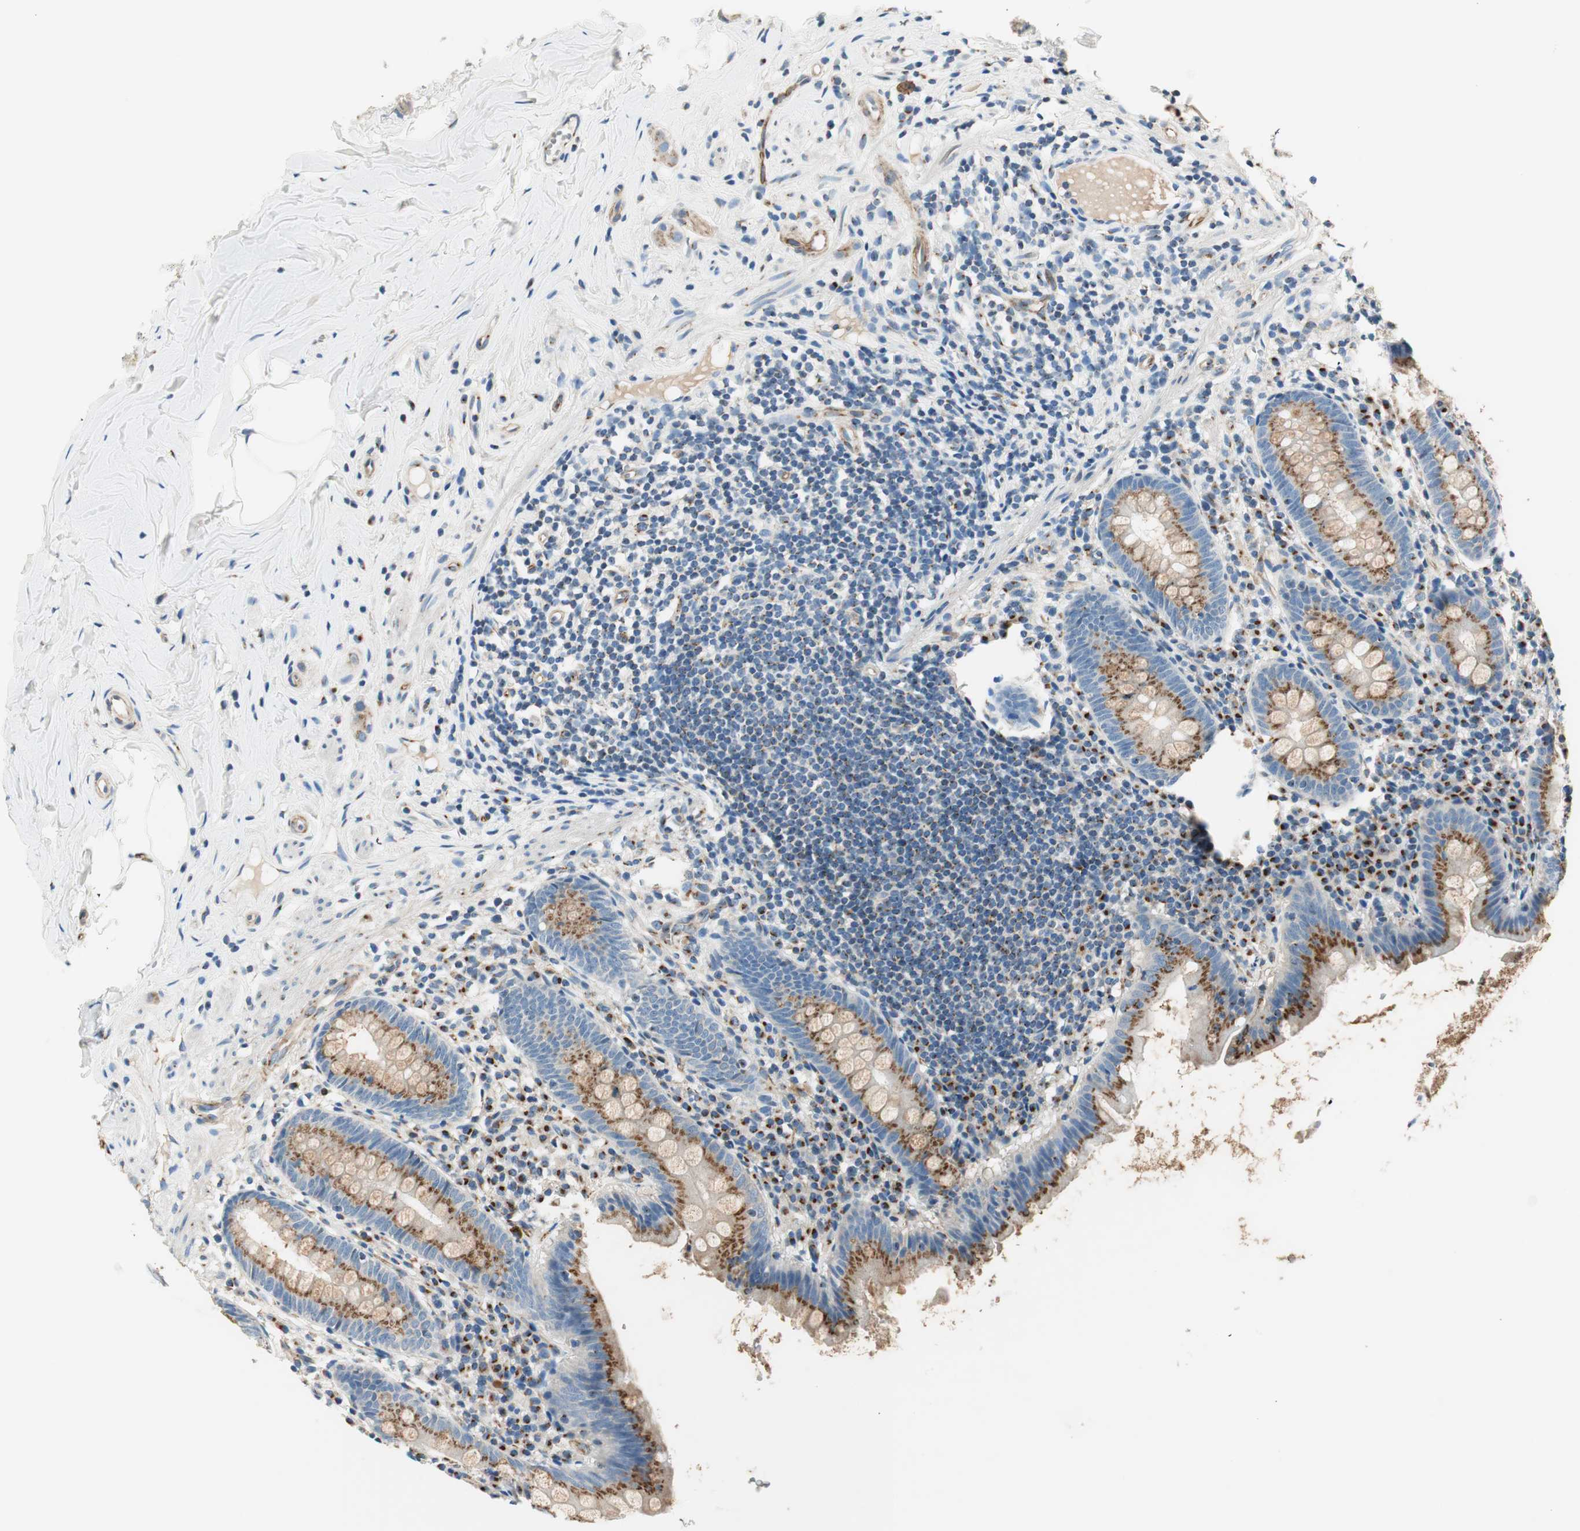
{"staining": {"intensity": "moderate", "quantity": ">75%", "location": "cytoplasmic/membranous"}, "tissue": "appendix", "cell_type": "Glandular cells", "image_type": "normal", "snomed": [{"axis": "morphology", "description": "Normal tissue, NOS"}, {"axis": "topography", "description": "Appendix"}], "caption": "The immunohistochemical stain labels moderate cytoplasmic/membranous expression in glandular cells of normal appendix. (brown staining indicates protein expression, while blue staining denotes nuclei).", "gene": "TMF1", "patient": {"sex": "male", "age": 52}}